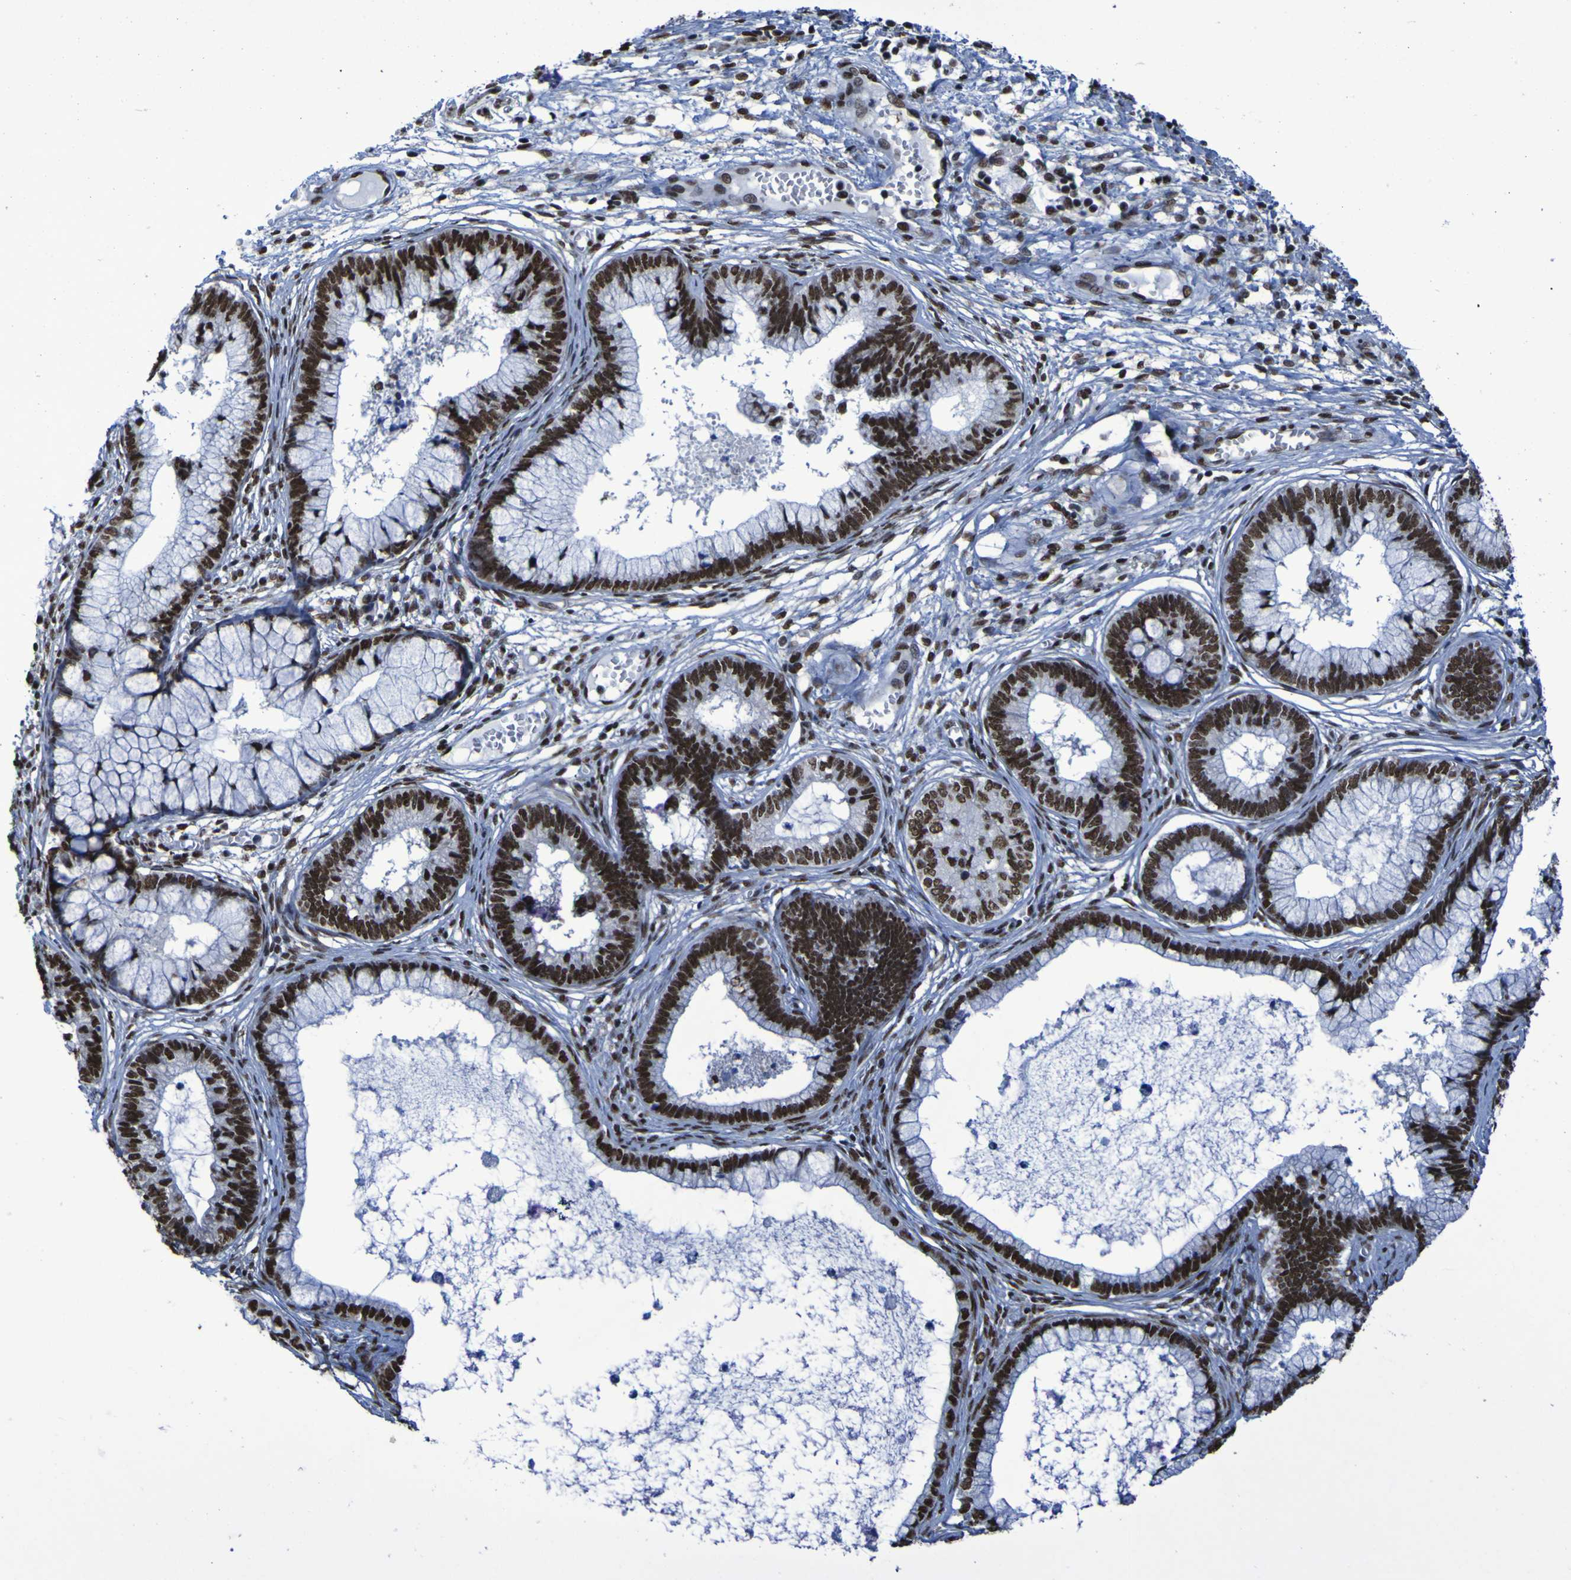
{"staining": {"intensity": "strong", "quantity": ">75%", "location": "nuclear"}, "tissue": "cervical cancer", "cell_type": "Tumor cells", "image_type": "cancer", "snomed": [{"axis": "morphology", "description": "Adenocarcinoma, NOS"}, {"axis": "topography", "description": "Cervix"}], "caption": "The immunohistochemical stain labels strong nuclear expression in tumor cells of cervical cancer (adenocarcinoma) tissue. (DAB IHC with brightfield microscopy, high magnification).", "gene": "HNRNPR", "patient": {"sex": "female", "age": 44}}